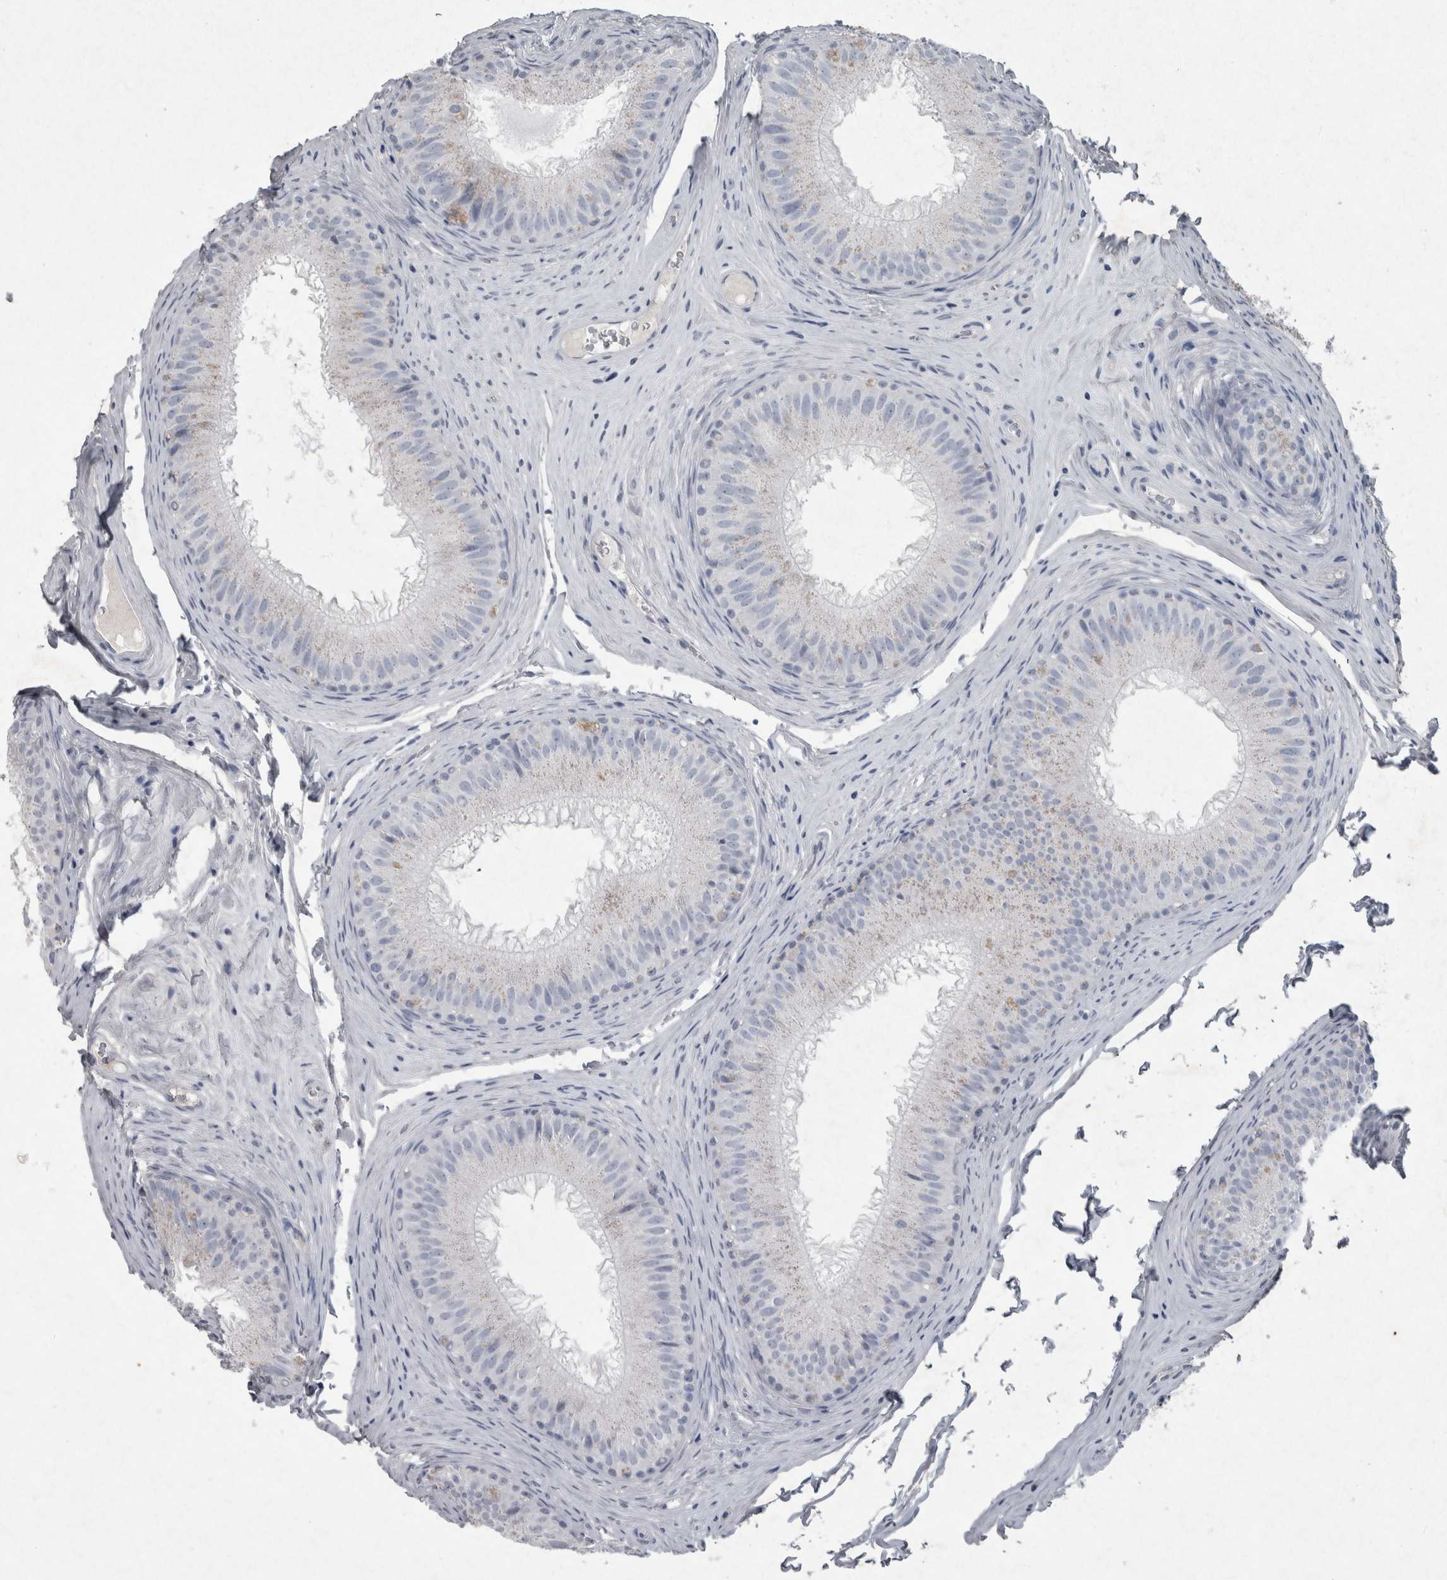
{"staining": {"intensity": "negative", "quantity": "none", "location": "none"}, "tissue": "epididymis", "cell_type": "Glandular cells", "image_type": "normal", "snomed": [{"axis": "morphology", "description": "Normal tissue, NOS"}, {"axis": "topography", "description": "Epididymis"}], "caption": "There is no significant staining in glandular cells of epididymis. (Brightfield microscopy of DAB (3,3'-diaminobenzidine) immunohistochemistry (IHC) at high magnification).", "gene": "PDX1", "patient": {"sex": "male", "age": 32}}